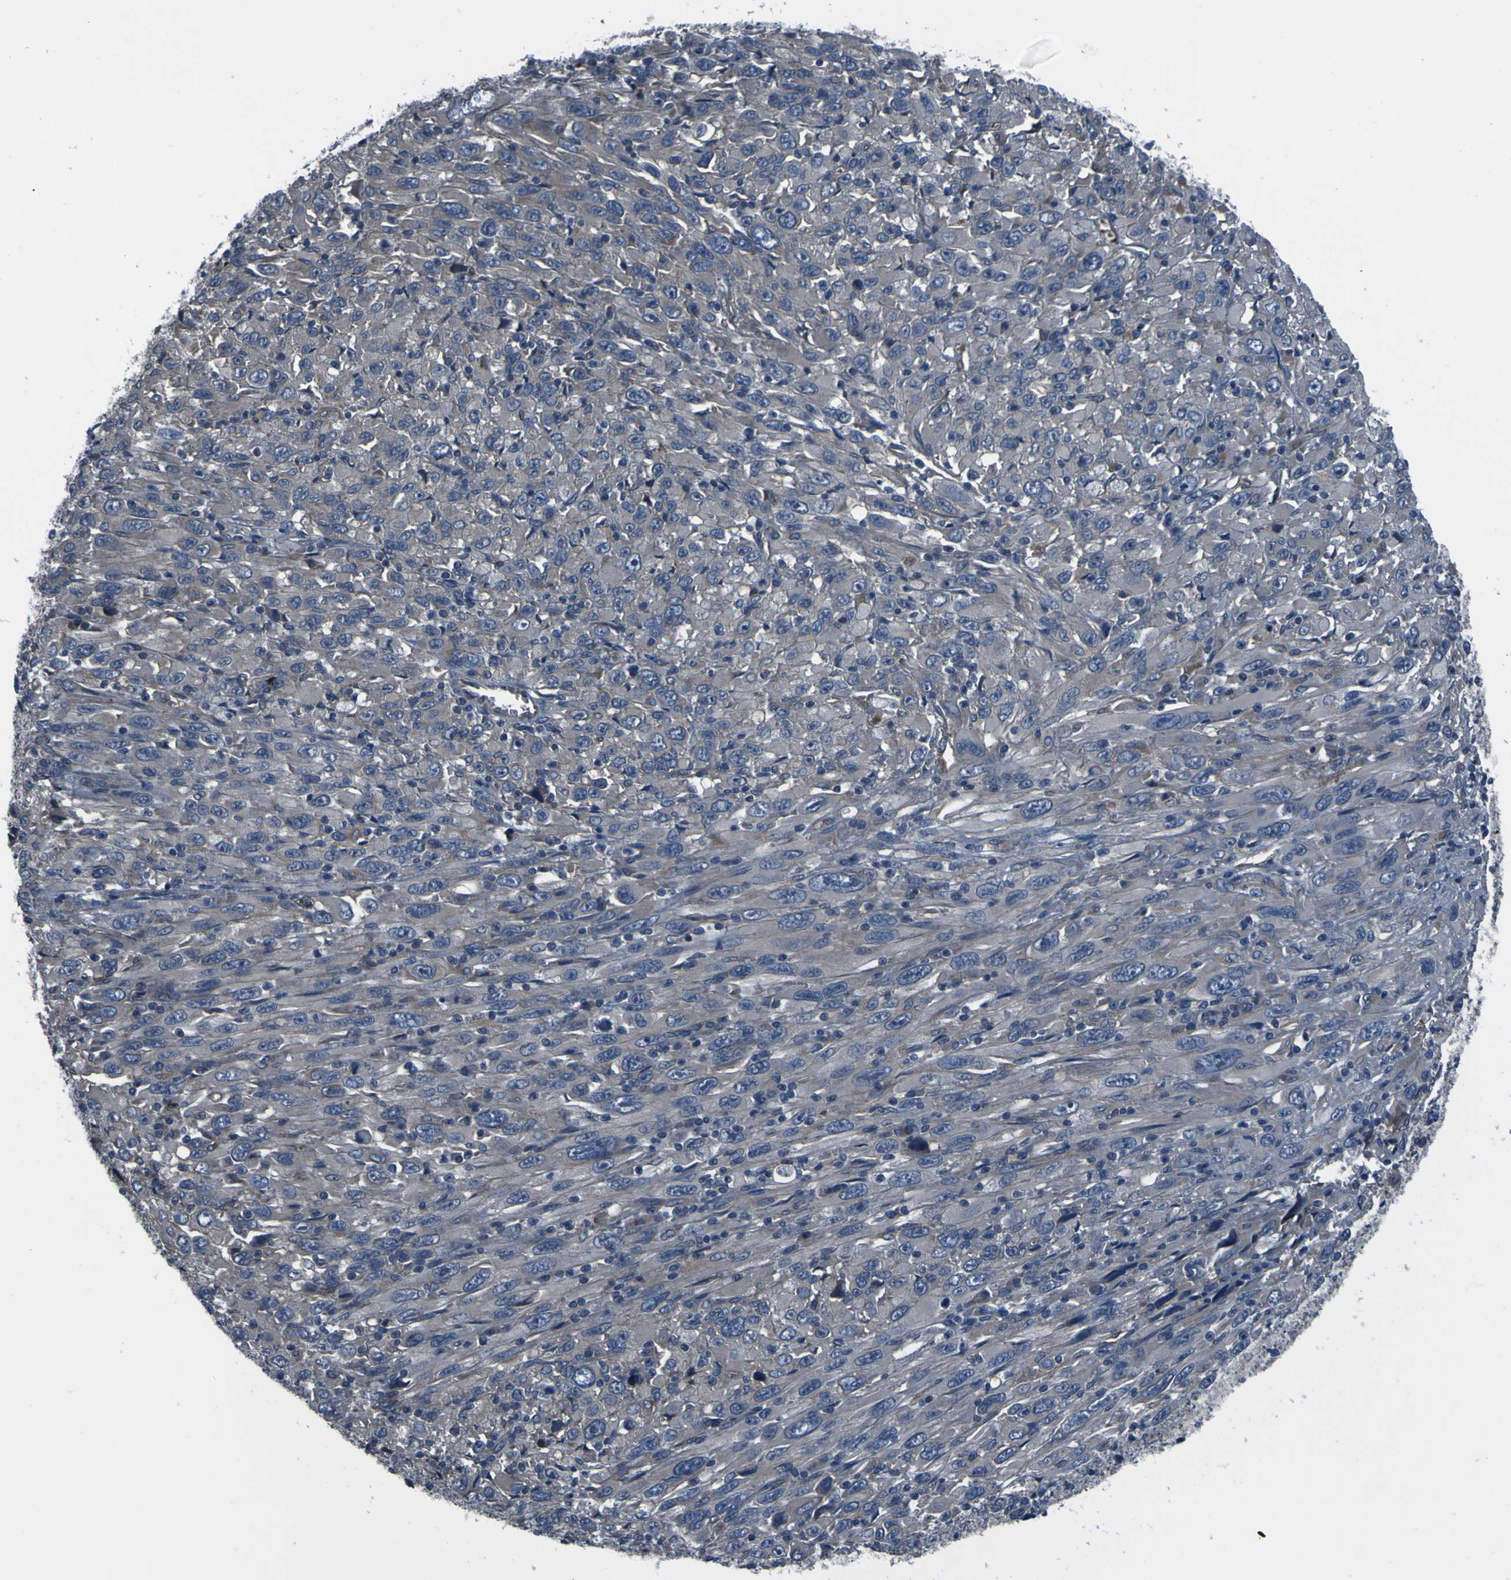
{"staining": {"intensity": "weak", "quantity": "<25%", "location": "cytoplasmic/membranous"}, "tissue": "melanoma", "cell_type": "Tumor cells", "image_type": "cancer", "snomed": [{"axis": "morphology", "description": "Malignant melanoma, Metastatic site"}, {"axis": "topography", "description": "Skin"}], "caption": "Tumor cells show no significant protein positivity in malignant melanoma (metastatic site).", "gene": "GRAMD1A", "patient": {"sex": "female", "age": 56}}